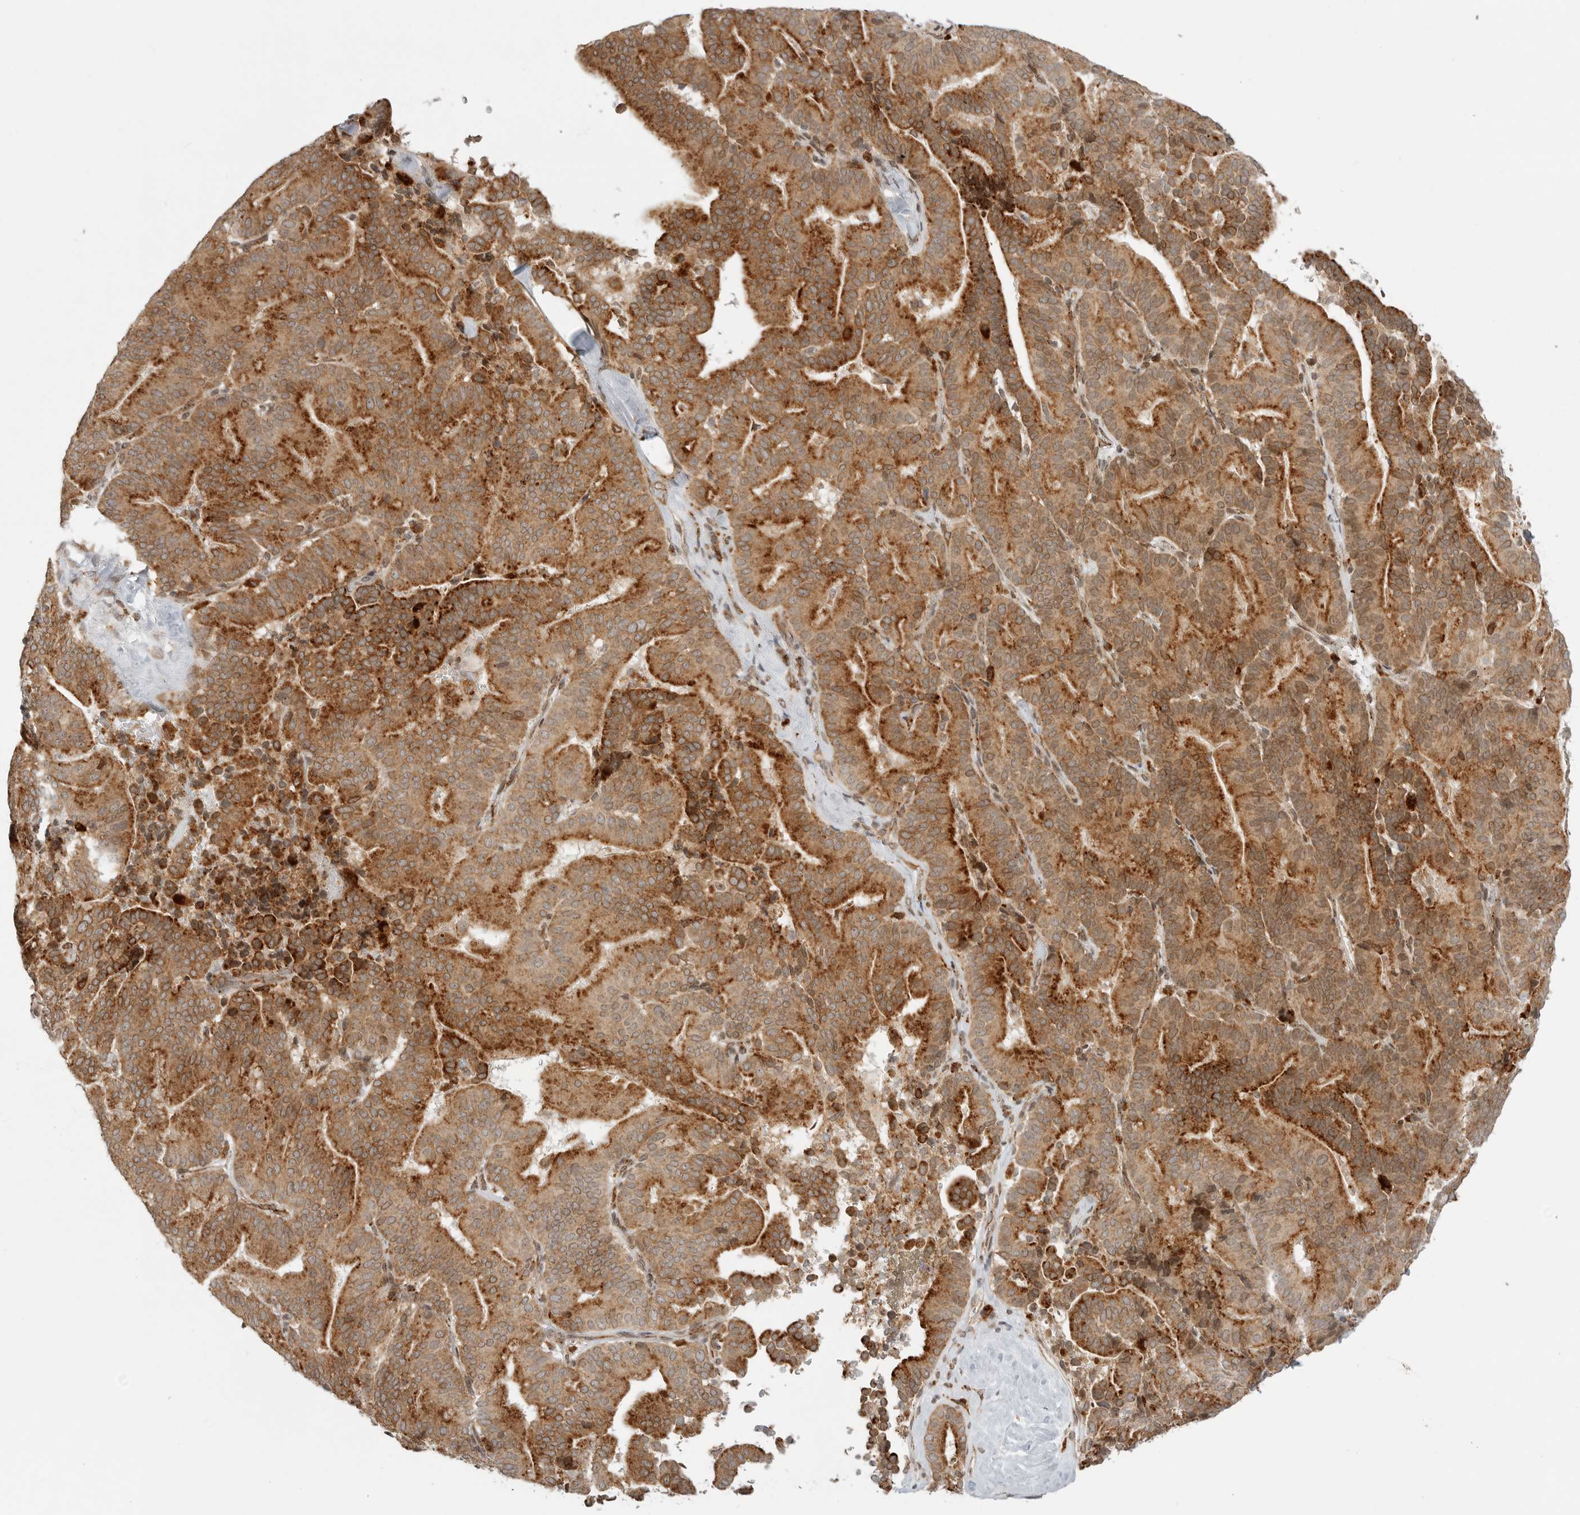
{"staining": {"intensity": "strong", "quantity": ">75%", "location": "cytoplasmic/membranous"}, "tissue": "liver cancer", "cell_type": "Tumor cells", "image_type": "cancer", "snomed": [{"axis": "morphology", "description": "Cholangiocarcinoma"}, {"axis": "topography", "description": "Liver"}], "caption": "Approximately >75% of tumor cells in human liver cancer (cholangiocarcinoma) demonstrate strong cytoplasmic/membranous protein positivity as visualized by brown immunohistochemical staining.", "gene": "IDUA", "patient": {"sex": "female", "age": 75}}